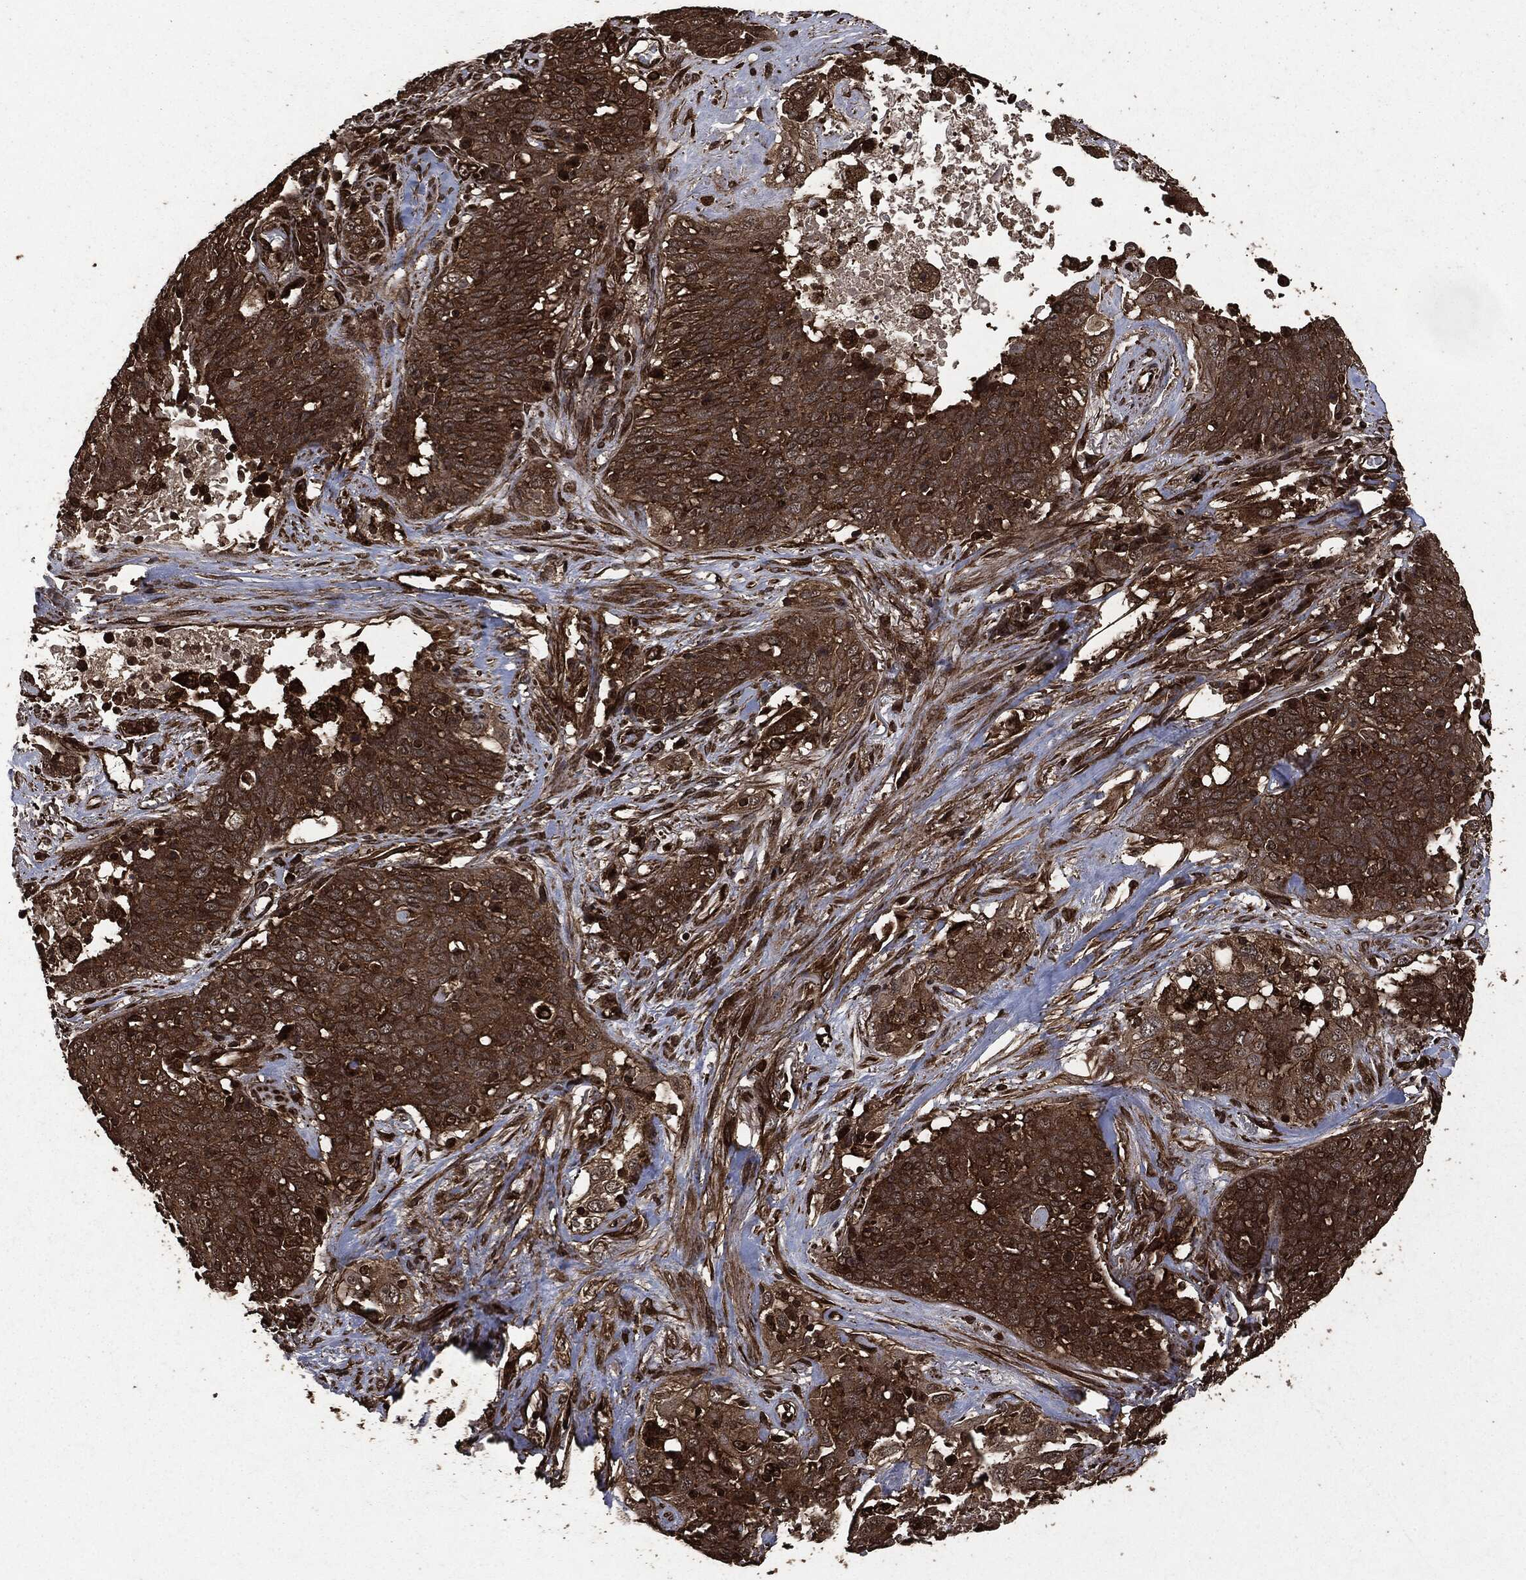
{"staining": {"intensity": "weak", "quantity": "25%-75%", "location": "cytoplasmic/membranous"}, "tissue": "lung cancer", "cell_type": "Tumor cells", "image_type": "cancer", "snomed": [{"axis": "morphology", "description": "Squamous cell carcinoma, NOS"}, {"axis": "topography", "description": "Lung"}], "caption": "Immunohistochemical staining of human lung cancer (squamous cell carcinoma) shows low levels of weak cytoplasmic/membranous protein staining in about 25%-75% of tumor cells.", "gene": "HRAS", "patient": {"sex": "male", "age": 82}}